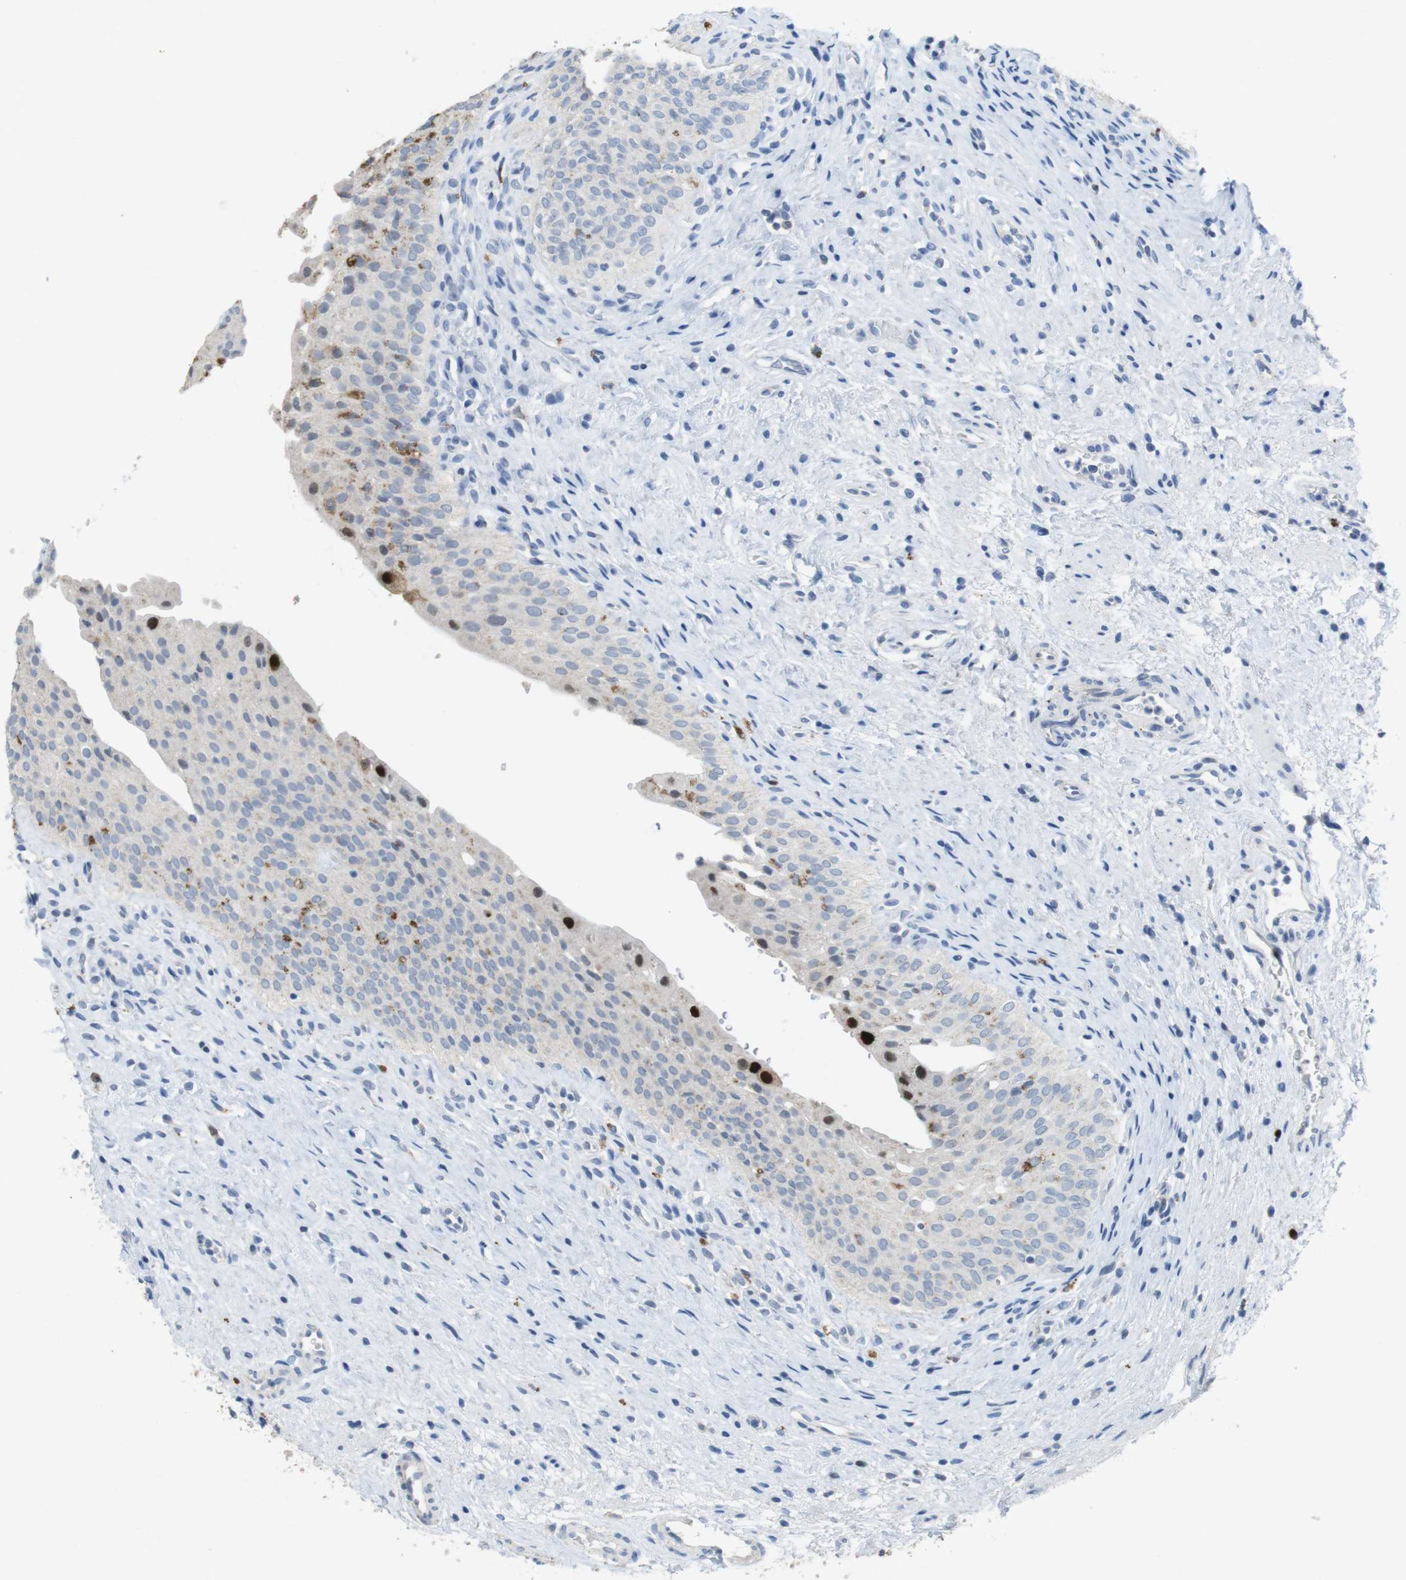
{"staining": {"intensity": "strong", "quantity": "<25%", "location": "cytoplasmic/membranous,nuclear"}, "tissue": "urinary bladder", "cell_type": "Urothelial cells", "image_type": "normal", "snomed": [{"axis": "morphology", "description": "Normal tissue, NOS"}, {"axis": "morphology", "description": "Urothelial carcinoma, High grade"}, {"axis": "topography", "description": "Urinary bladder"}], "caption": "Urinary bladder stained with DAB IHC reveals medium levels of strong cytoplasmic/membranous,nuclear expression in approximately <25% of urothelial cells. The staining is performed using DAB (3,3'-diaminobenzidine) brown chromogen to label protein expression. The nuclei are counter-stained blue using hematoxylin.", "gene": "KPNA2", "patient": {"sex": "male", "age": 46}}